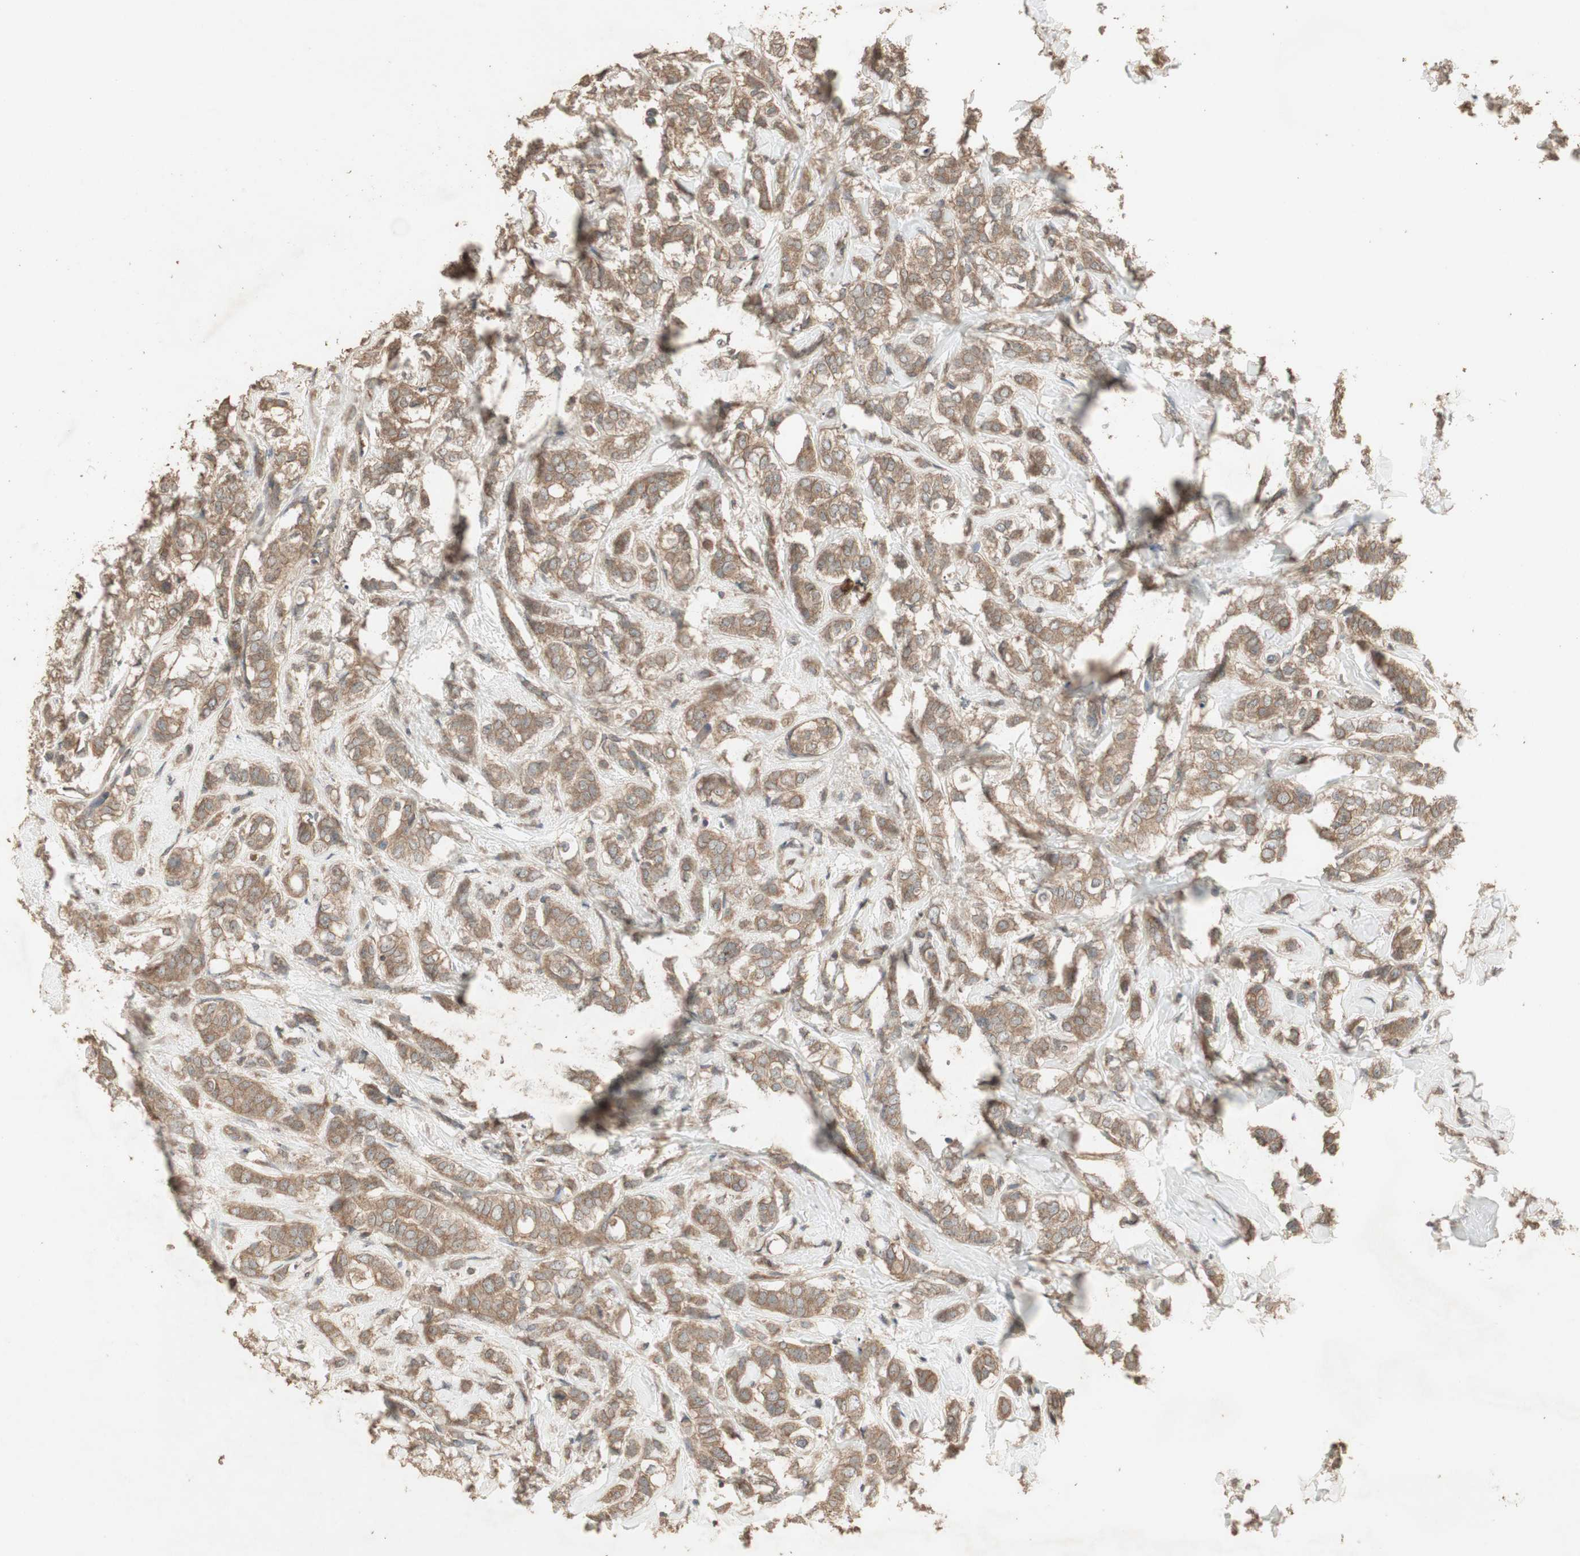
{"staining": {"intensity": "moderate", "quantity": ">75%", "location": "cytoplasmic/membranous"}, "tissue": "breast cancer", "cell_type": "Tumor cells", "image_type": "cancer", "snomed": [{"axis": "morphology", "description": "Lobular carcinoma"}, {"axis": "topography", "description": "Breast"}], "caption": "A histopathology image showing moderate cytoplasmic/membranous positivity in about >75% of tumor cells in lobular carcinoma (breast), as visualized by brown immunohistochemical staining.", "gene": "UBAC1", "patient": {"sex": "female", "age": 60}}